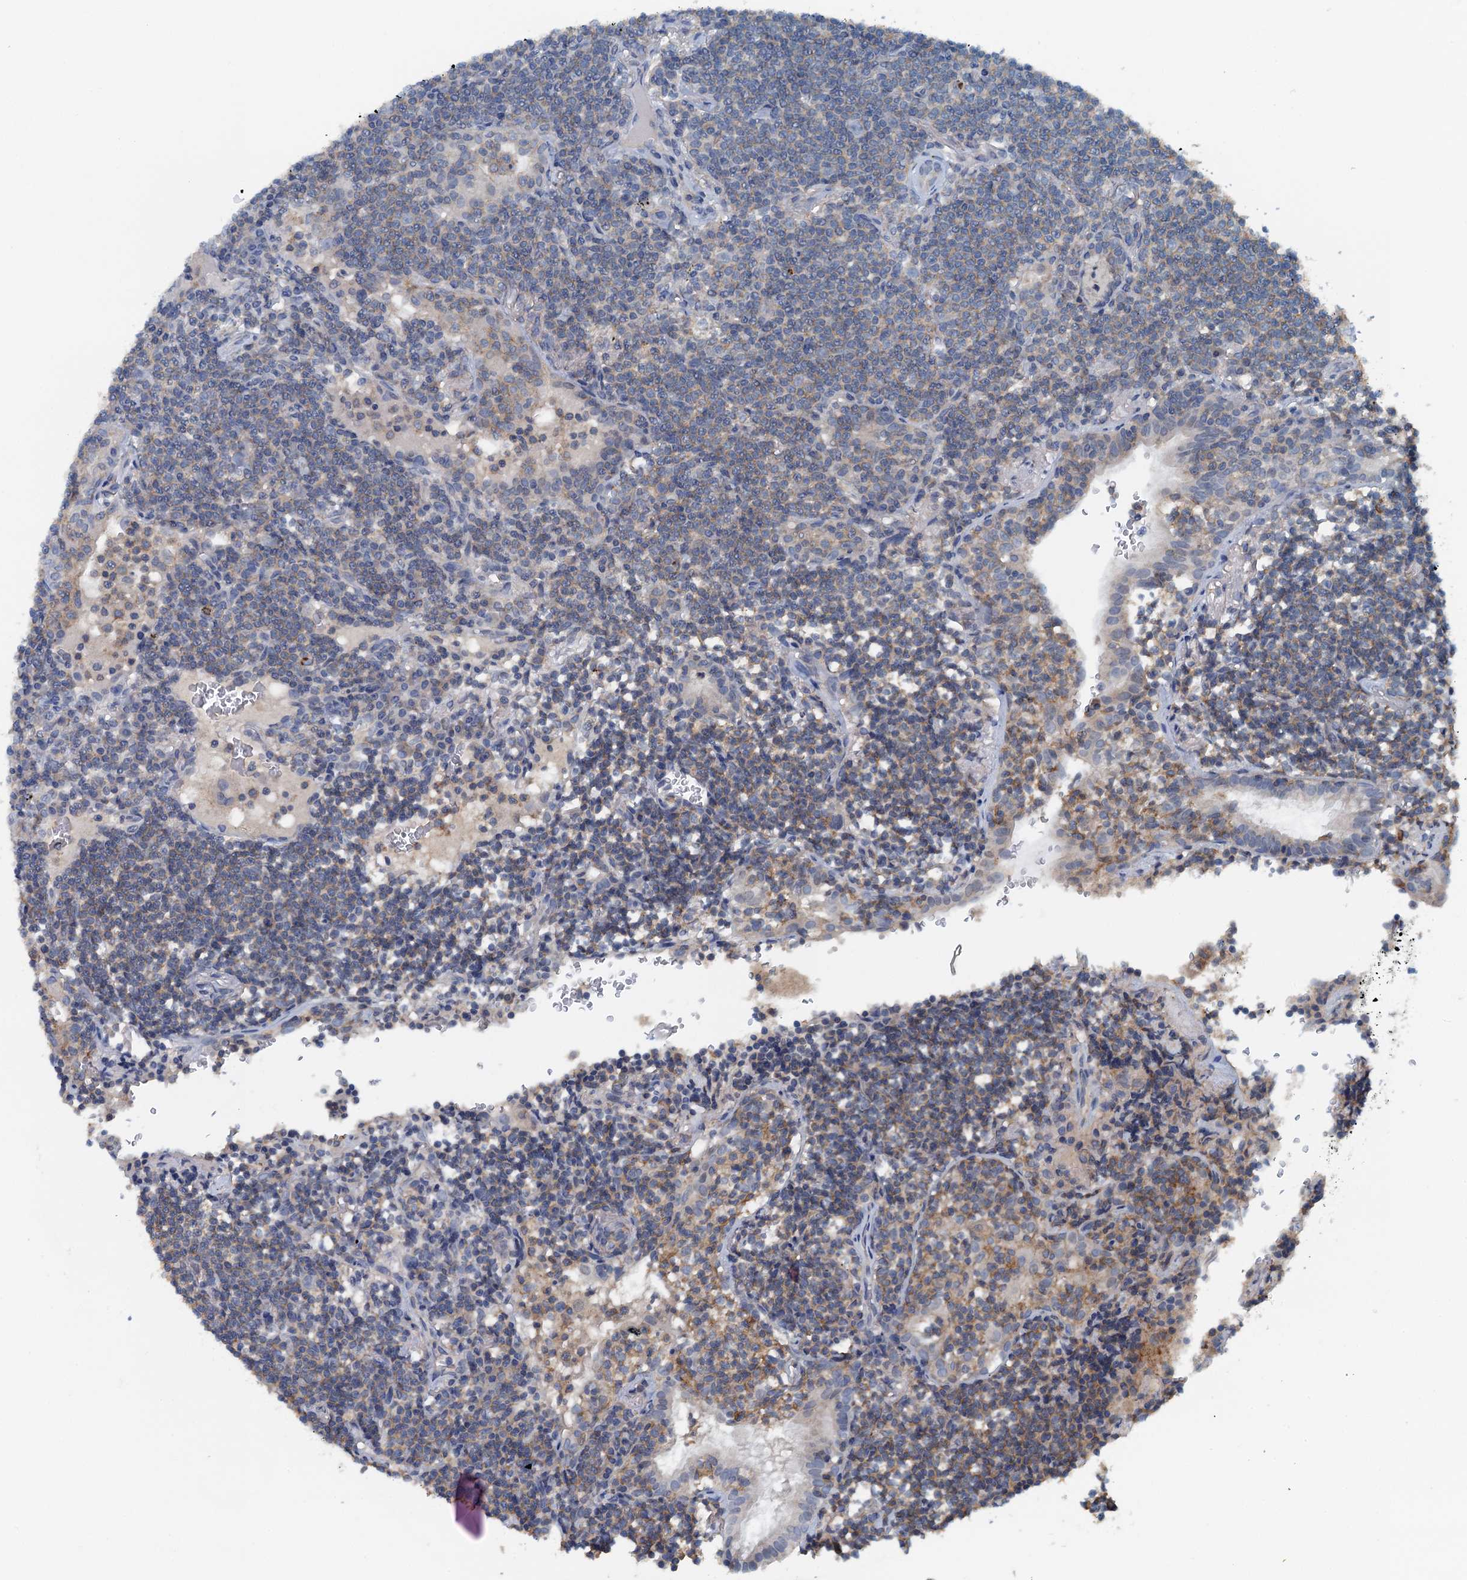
{"staining": {"intensity": "weak", "quantity": "25%-75%", "location": "cytoplasmic/membranous"}, "tissue": "lymphoma", "cell_type": "Tumor cells", "image_type": "cancer", "snomed": [{"axis": "morphology", "description": "Malignant lymphoma, non-Hodgkin's type, Low grade"}, {"axis": "topography", "description": "Lung"}], "caption": "A brown stain highlights weak cytoplasmic/membranous expression of a protein in lymphoma tumor cells. Using DAB (3,3'-diaminobenzidine) (brown) and hematoxylin (blue) stains, captured at high magnification using brightfield microscopy.", "gene": "THAP10", "patient": {"sex": "female", "age": 71}}